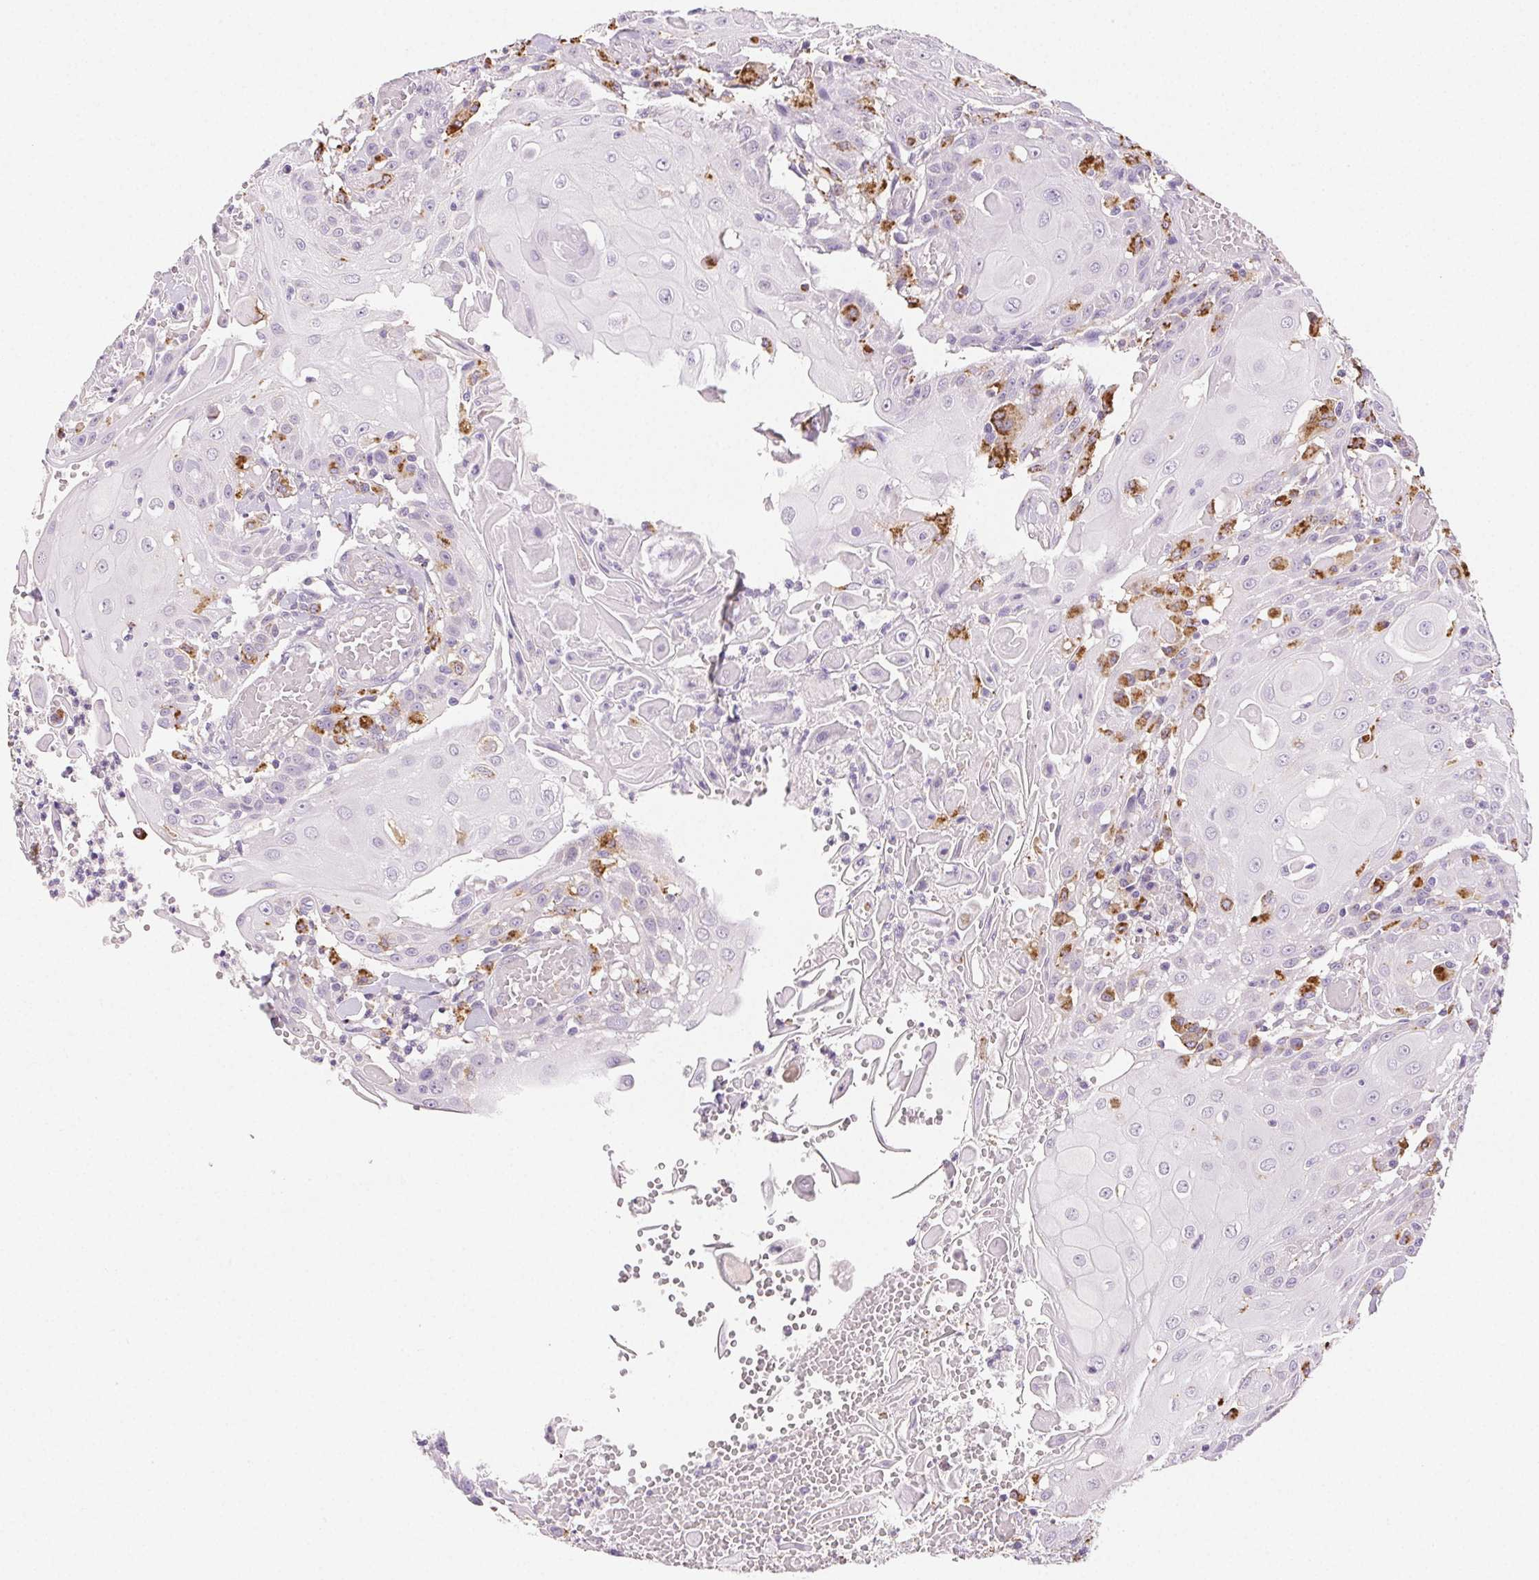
{"staining": {"intensity": "negative", "quantity": "none", "location": "none"}, "tissue": "head and neck cancer", "cell_type": "Tumor cells", "image_type": "cancer", "snomed": [{"axis": "morphology", "description": "Normal tissue, NOS"}, {"axis": "morphology", "description": "Squamous cell carcinoma, NOS"}, {"axis": "topography", "description": "Oral tissue"}, {"axis": "topography", "description": "Head-Neck"}], "caption": "A photomicrograph of human squamous cell carcinoma (head and neck) is negative for staining in tumor cells.", "gene": "LIPA", "patient": {"sex": "female", "age": 55}}